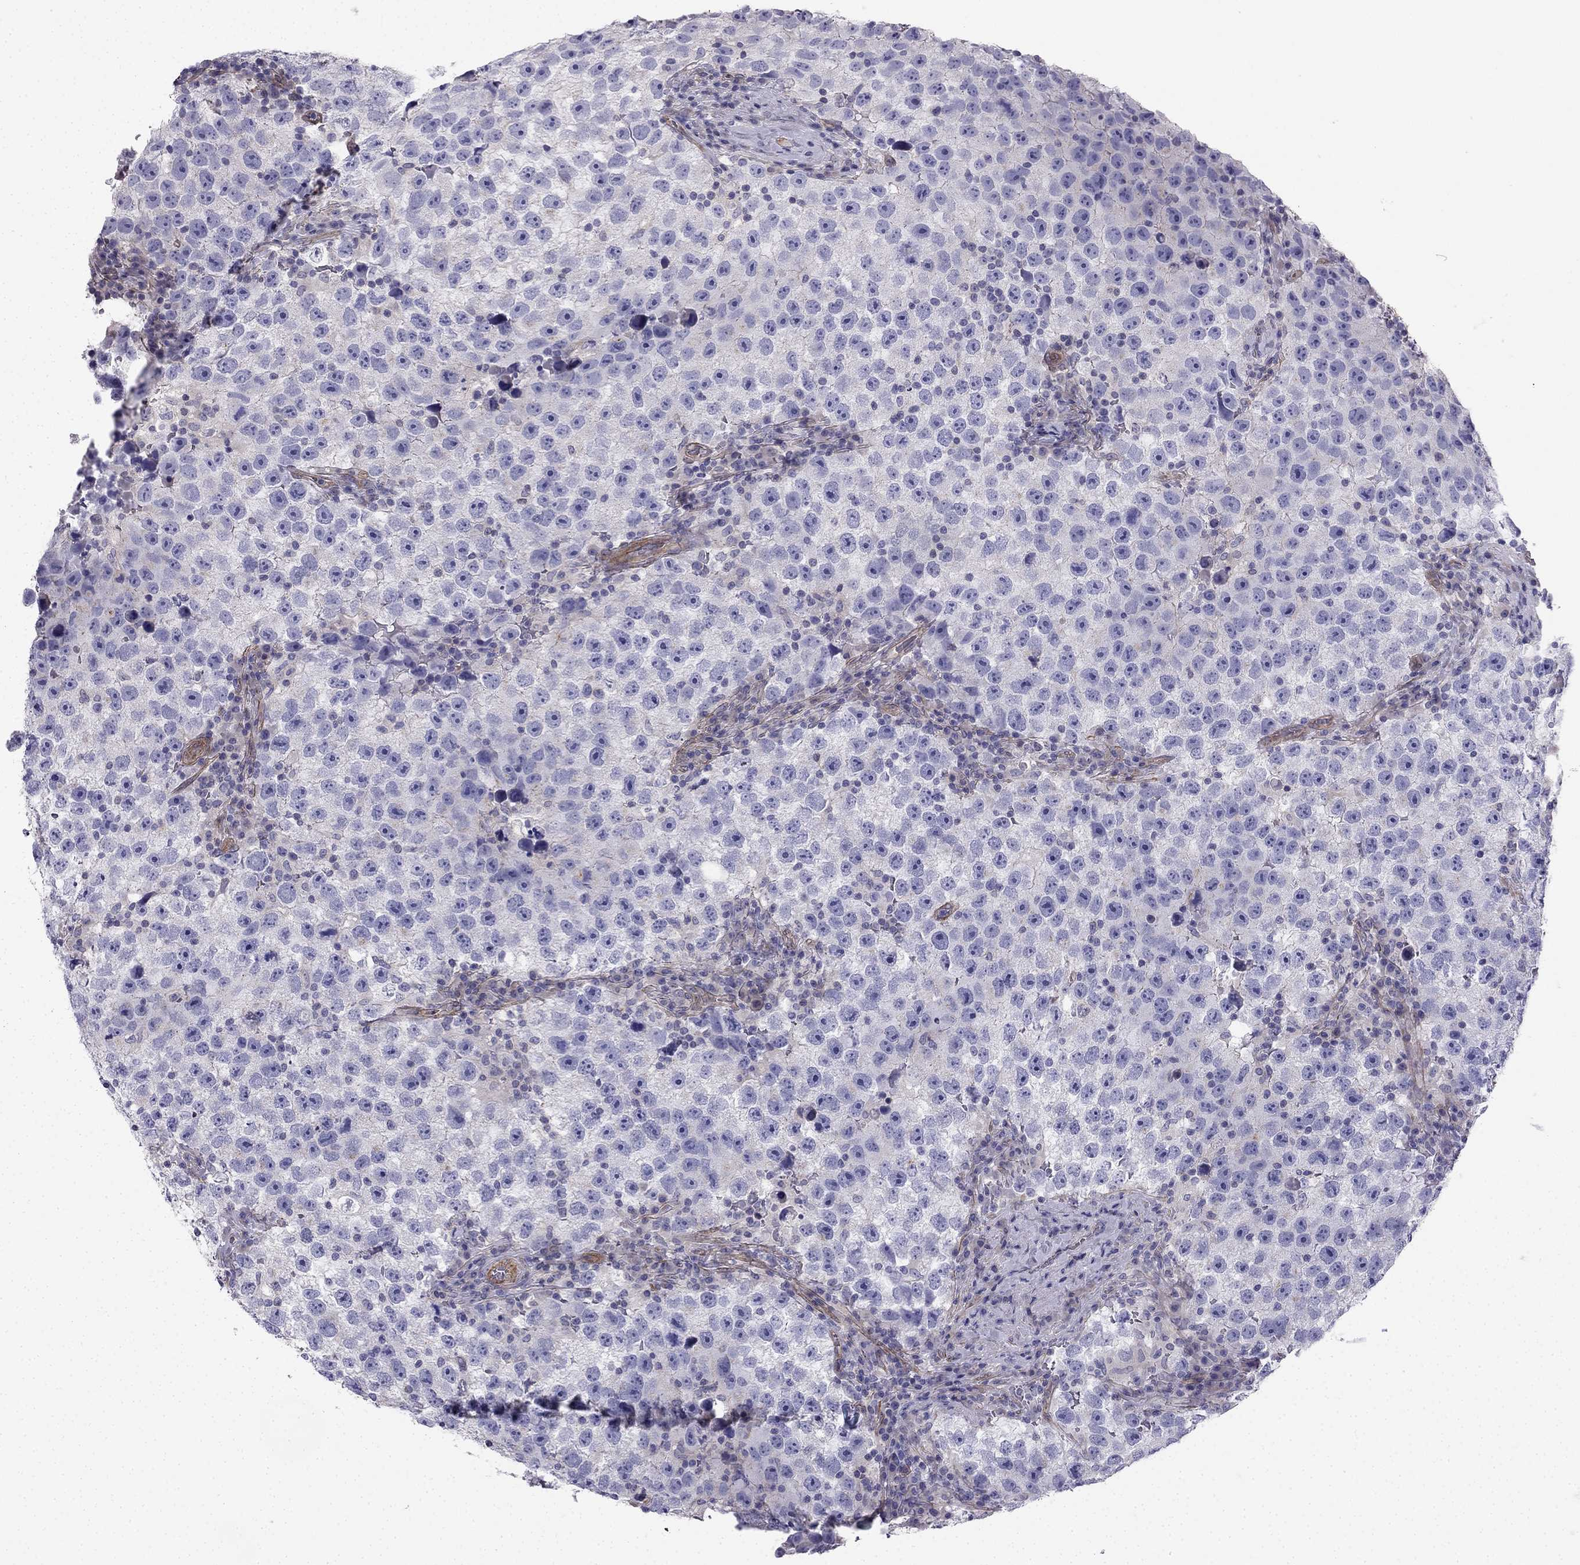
{"staining": {"intensity": "negative", "quantity": "none", "location": "none"}, "tissue": "testis cancer", "cell_type": "Tumor cells", "image_type": "cancer", "snomed": [{"axis": "morphology", "description": "Normal tissue, NOS"}, {"axis": "morphology", "description": "Seminoma, NOS"}, {"axis": "topography", "description": "Testis"}], "caption": "DAB (3,3'-diaminobenzidine) immunohistochemical staining of human testis seminoma reveals no significant staining in tumor cells.", "gene": "ENOX1", "patient": {"sex": "male", "age": 31}}